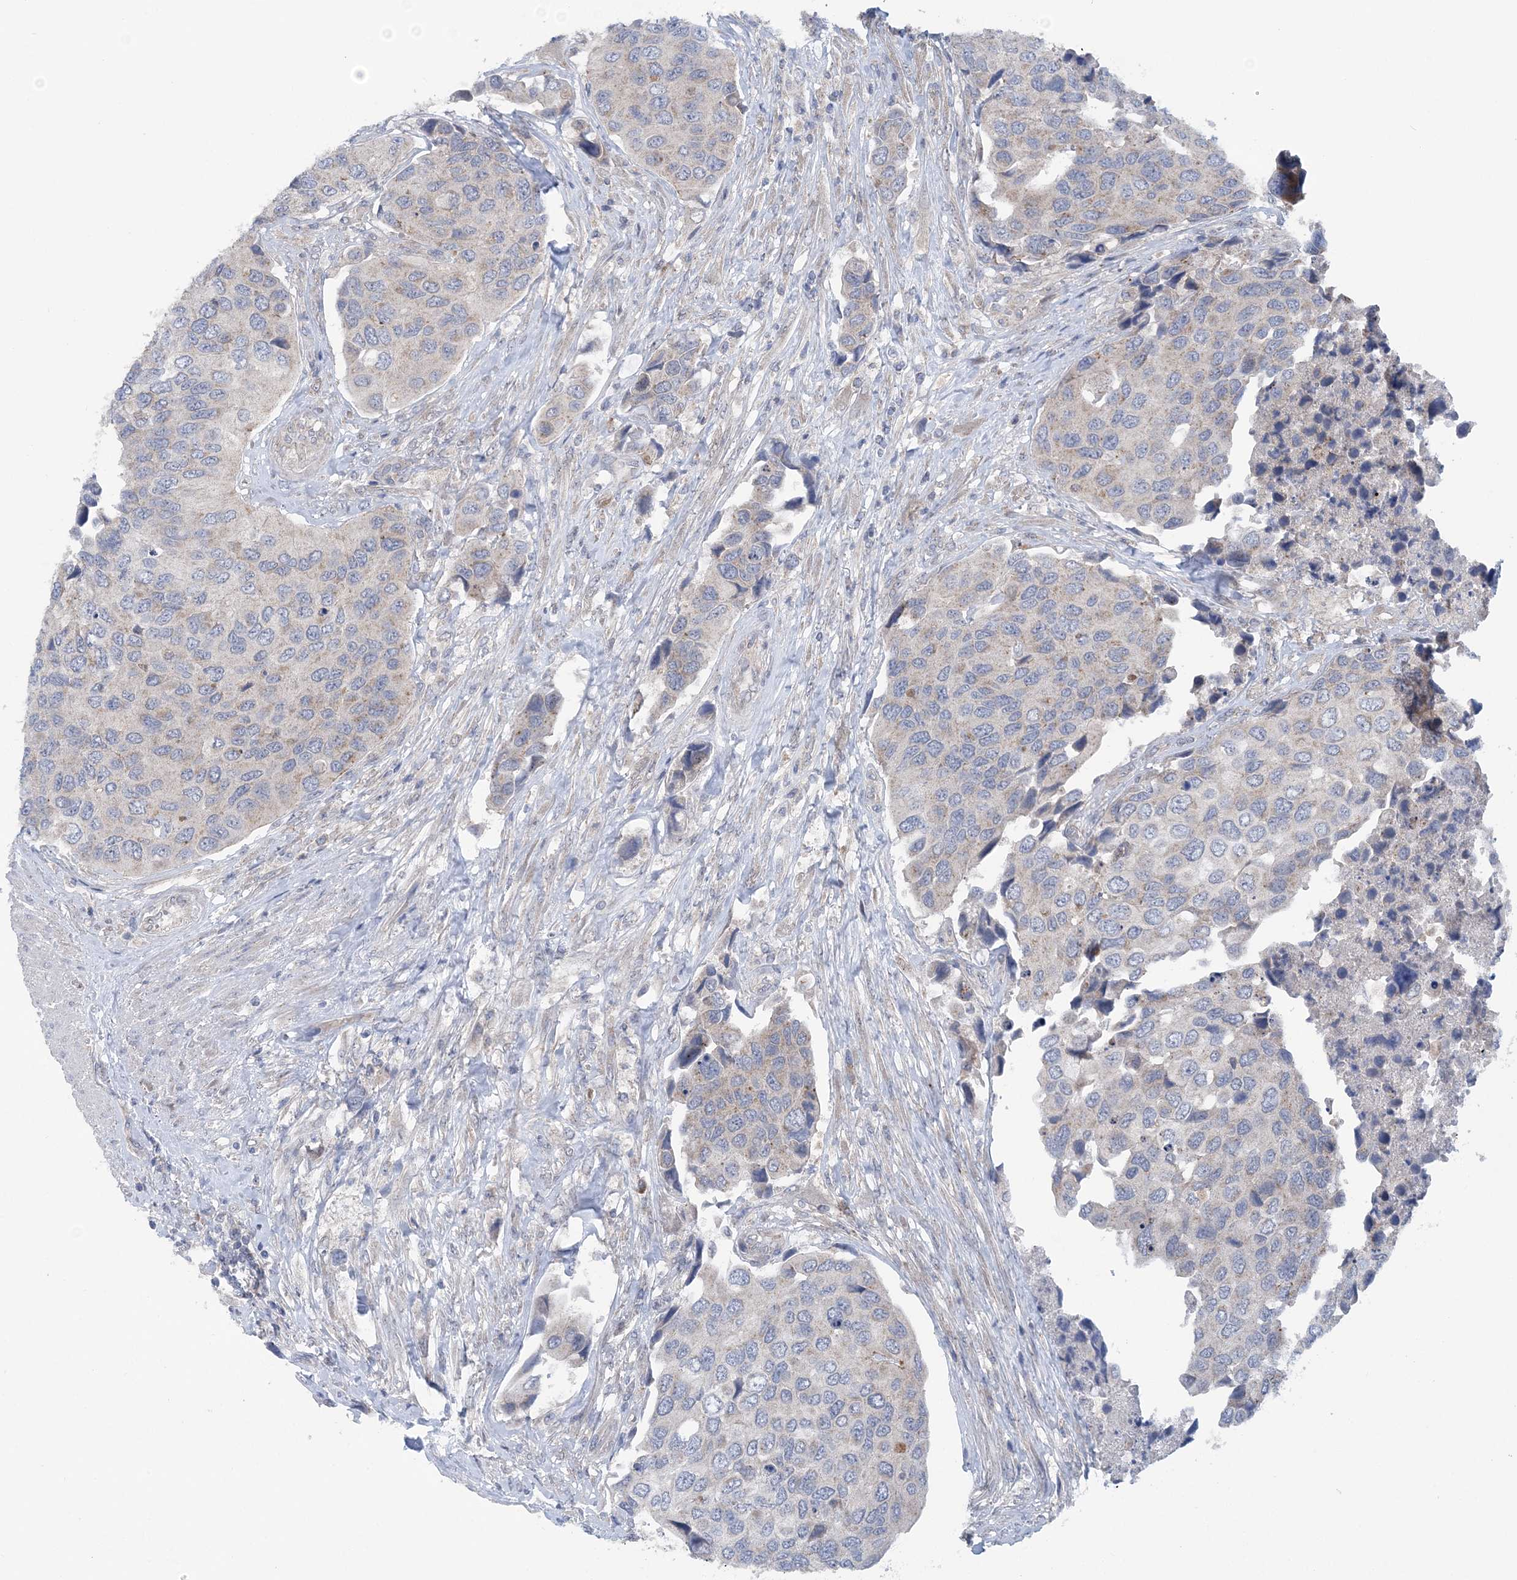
{"staining": {"intensity": "weak", "quantity": "<25%", "location": "cytoplasmic/membranous"}, "tissue": "urothelial cancer", "cell_type": "Tumor cells", "image_type": "cancer", "snomed": [{"axis": "morphology", "description": "Urothelial carcinoma, High grade"}, {"axis": "topography", "description": "Urinary bladder"}], "caption": "High power microscopy photomicrograph of an immunohistochemistry (IHC) photomicrograph of high-grade urothelial carcinoma, revealing no significant expression in tumor cells.", "gene": "COPE", "patient": {"sex": "male", "age": 74}}